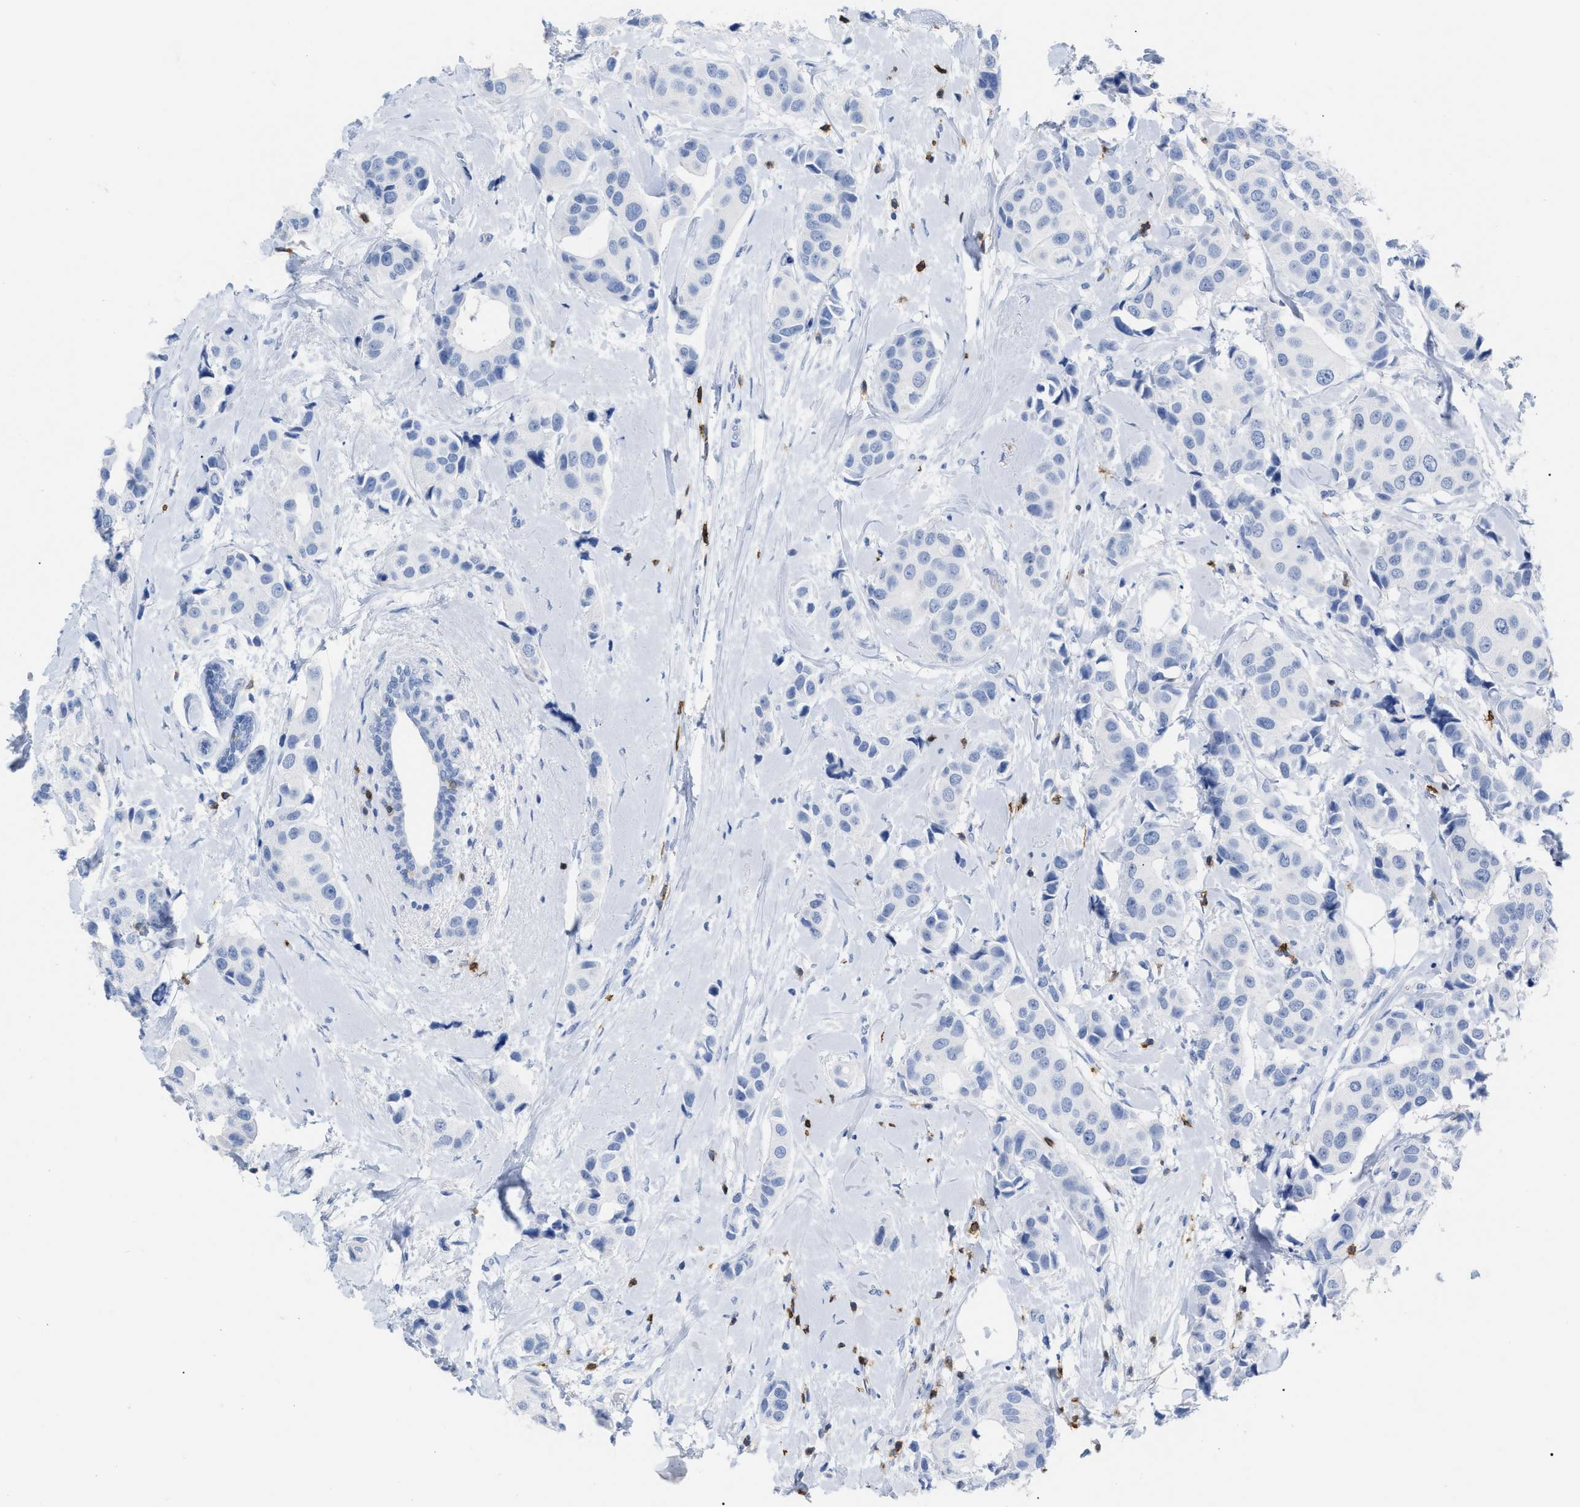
{"staining": {"intensity": "negative", "quantity": "none", "location": "none"}, "tissue": "breast cancer", "cell_type": "Tumor cells", "image_type": "cancer", "snomed": [{"axis": "morphology", "description": "Normal tissue, NOS"}, {"axis": "morphology", "description": "Duct carcinoma"}, {"axis": "topography", "description": "Breast"}], "caption": "This is an IHC photomicrograph of infiltrating ductal carcinoma (breast). There is no positivity in tumor cells.", "gene": "CD5", "patient": {"sex": "female", "age": 39}}